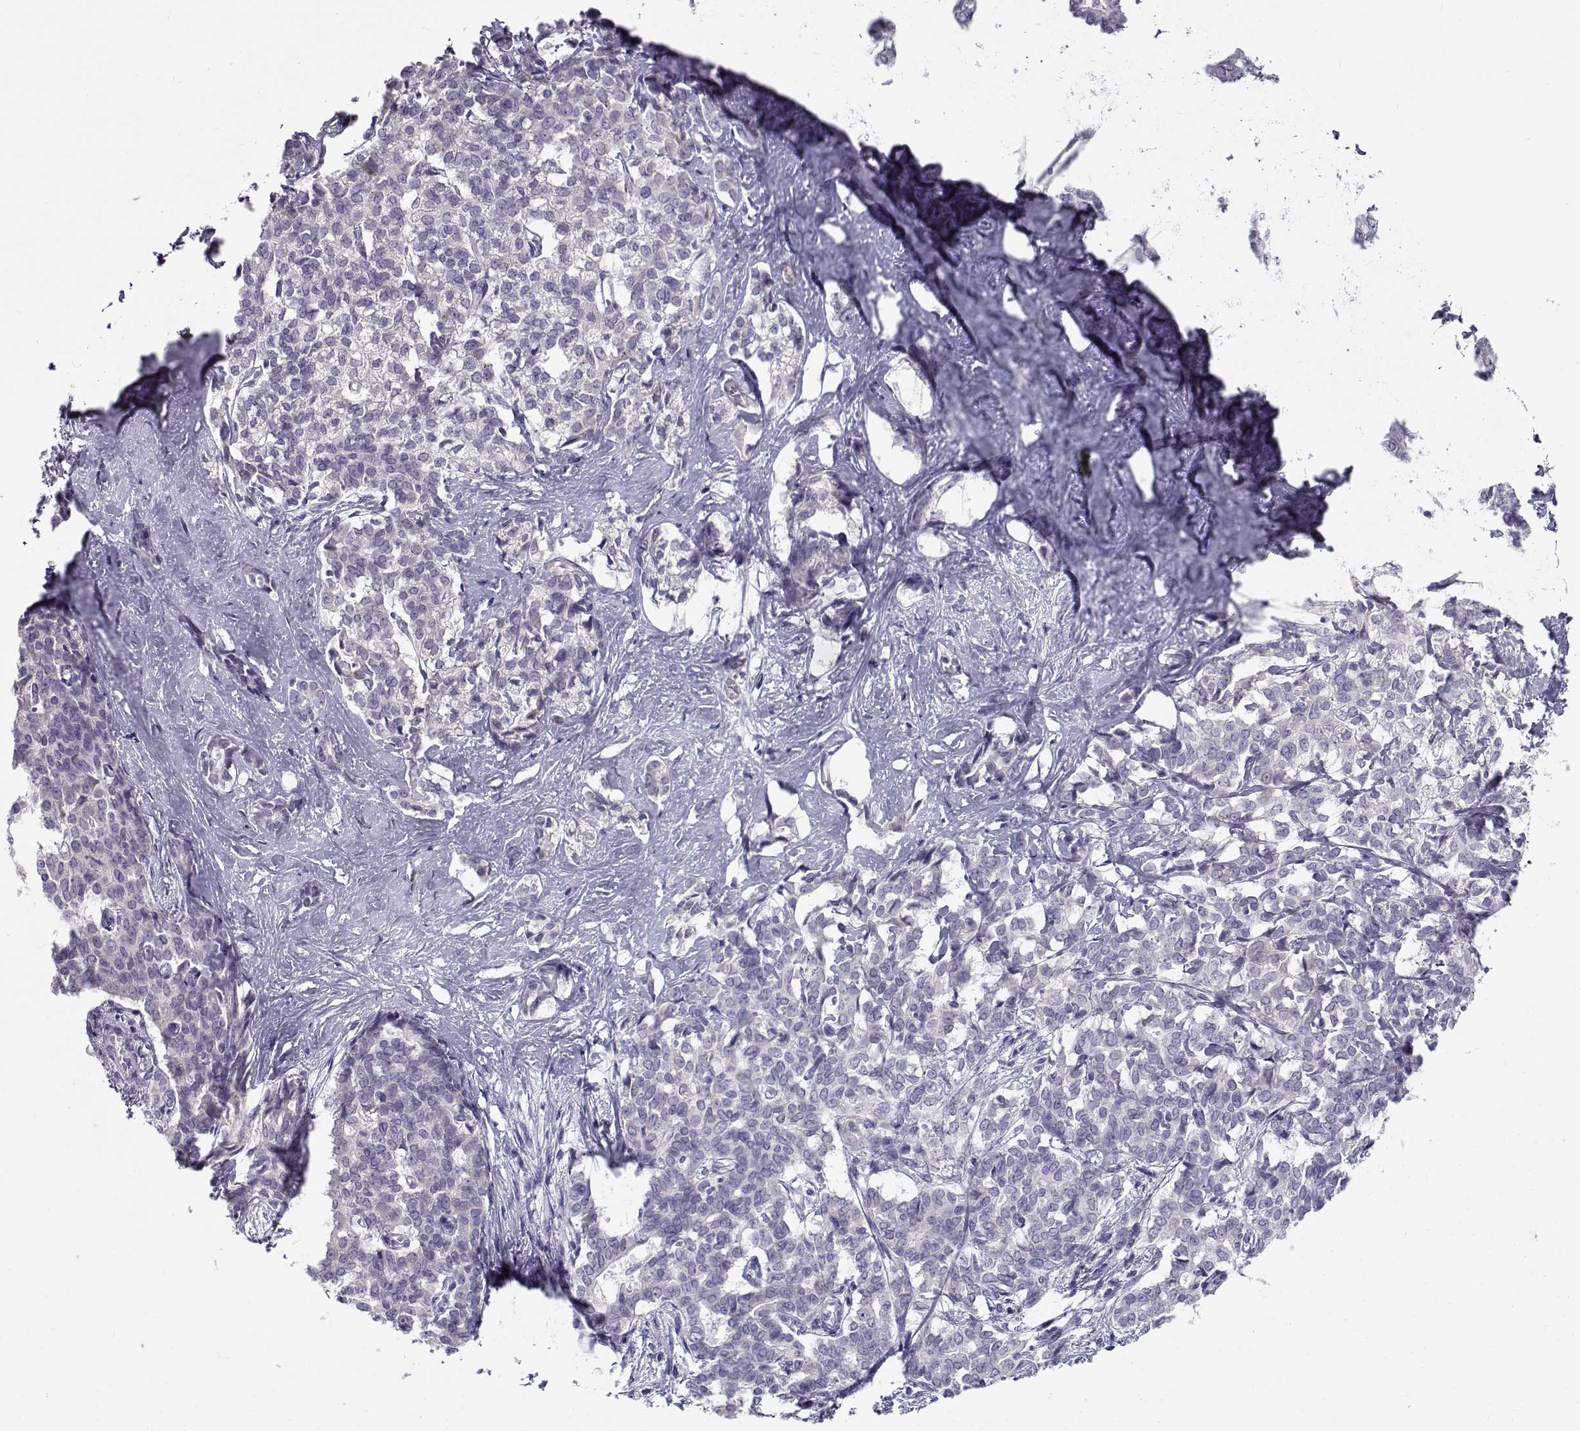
{"staining": {"intensity": "negative", "quantity": "none", "location": "none"}, "tissue": "liver cancer", "cell_type": "Tumor cells", "image_type": "cancer", "snomed": [{"axis": "morphology", "description": "Cholangiocarcinoma"}, {"axis": "topography", "description": "Liver"}], "caption": "IHC micrograph of human cholangiocarcinoma (liver) stained for a protein (brown), which reveals no positivity in tumor cells.", "gene": "FAM166A", "patient": {"sex": "female", "age": 47}}